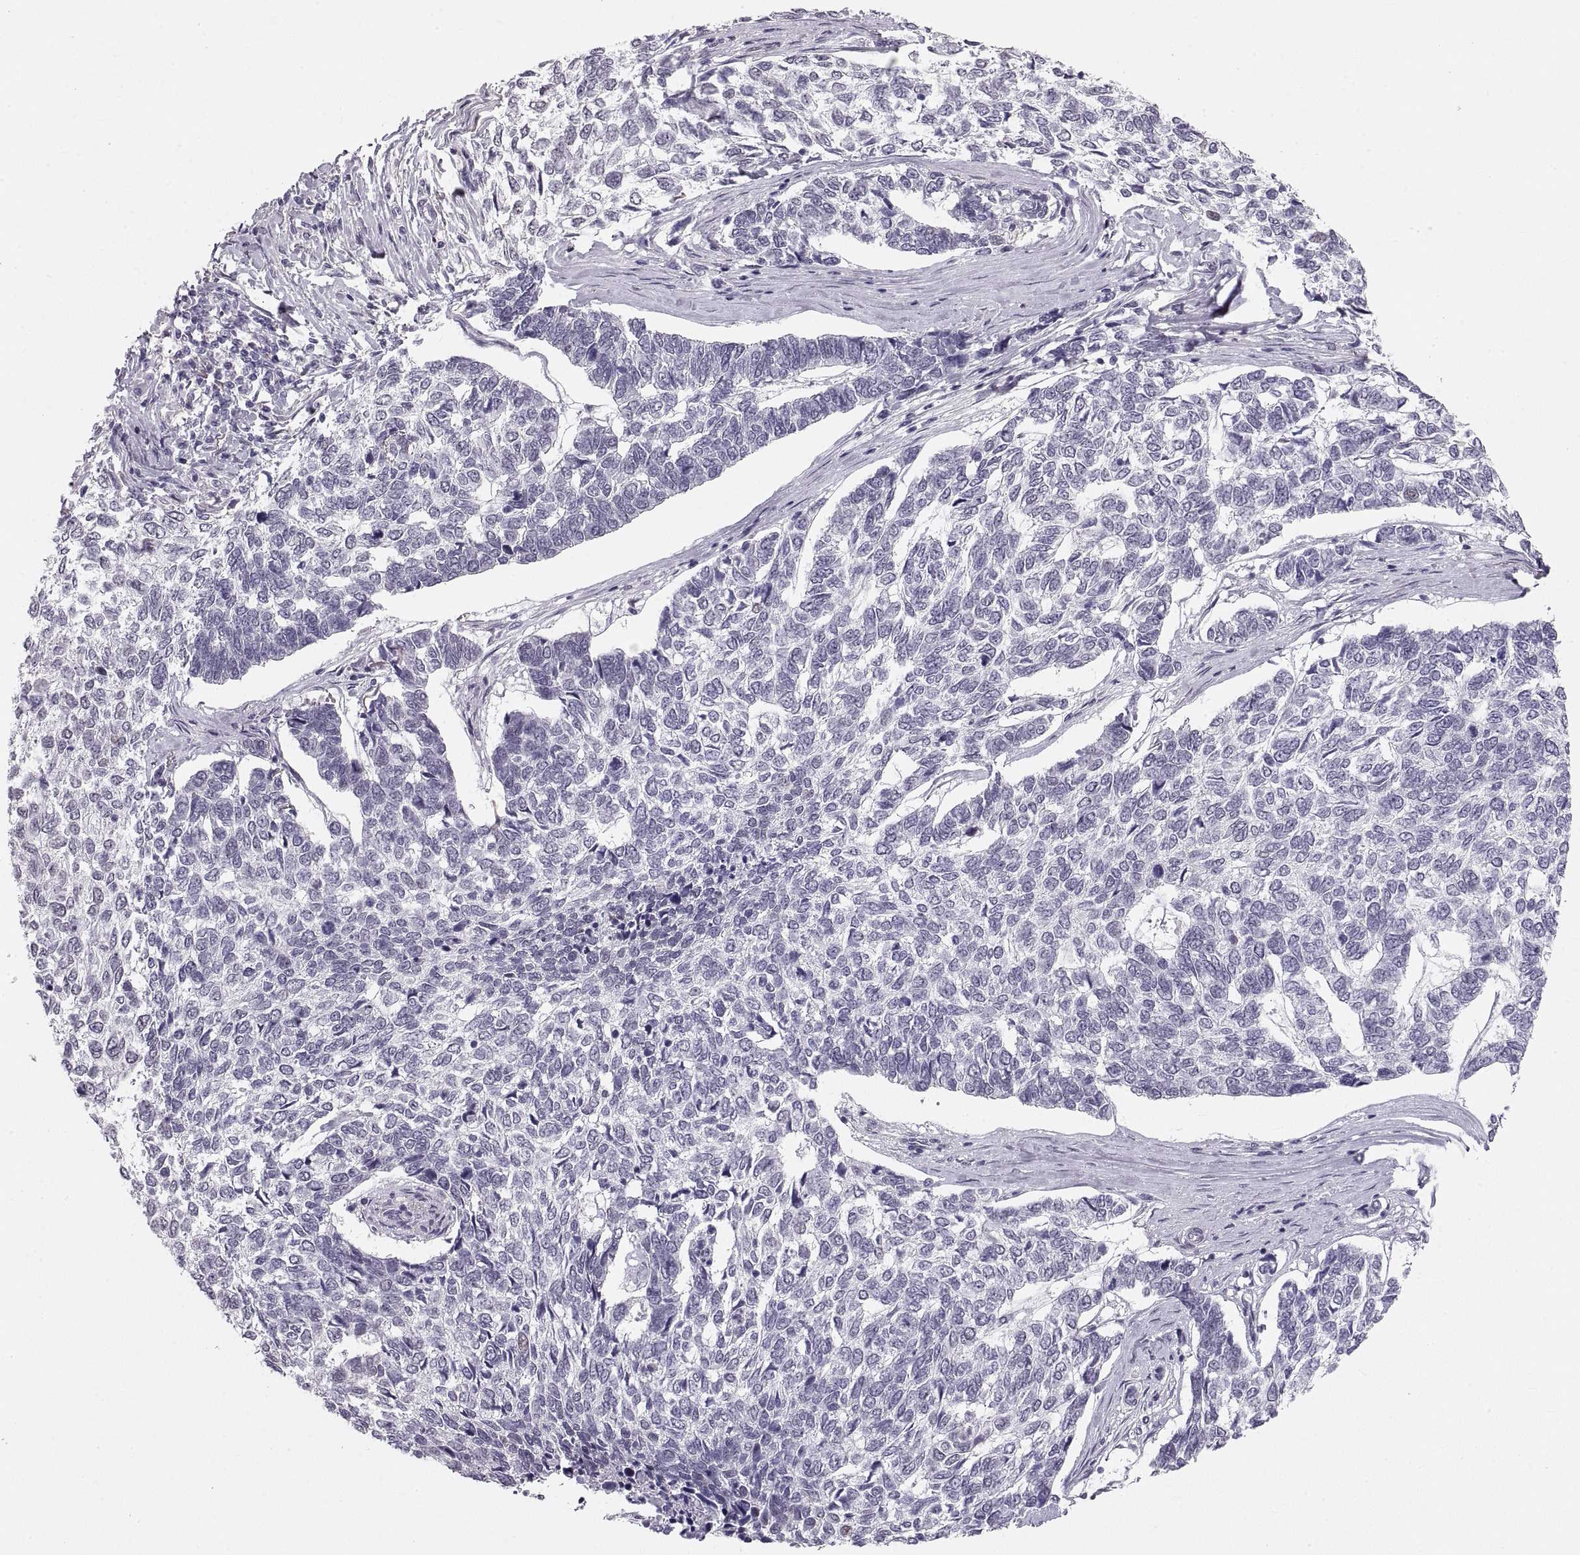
{"staining": {"intensity": "negative", "quantity": "none", "location": "none"}, "tissue": "skin cancer", "cell_type": "Tumor cells", "image_type": "cancer", "snomed": [{"axis": "morphology", "description": "Basal cell carcinoma"}, {"axis": "topography", "description": "Skin"}], "caption": "DAB (3,3'-diaminobenzidine) immunohistochemical staining of human skin cancer displays no significant expression in tumor cells. (DAB (3,3'-diaminobenzidine) immunohistochemistry with hematoxylin counter stain).", "gene": "NANOS3", "patient": {"sex": "female", "age": 65}}